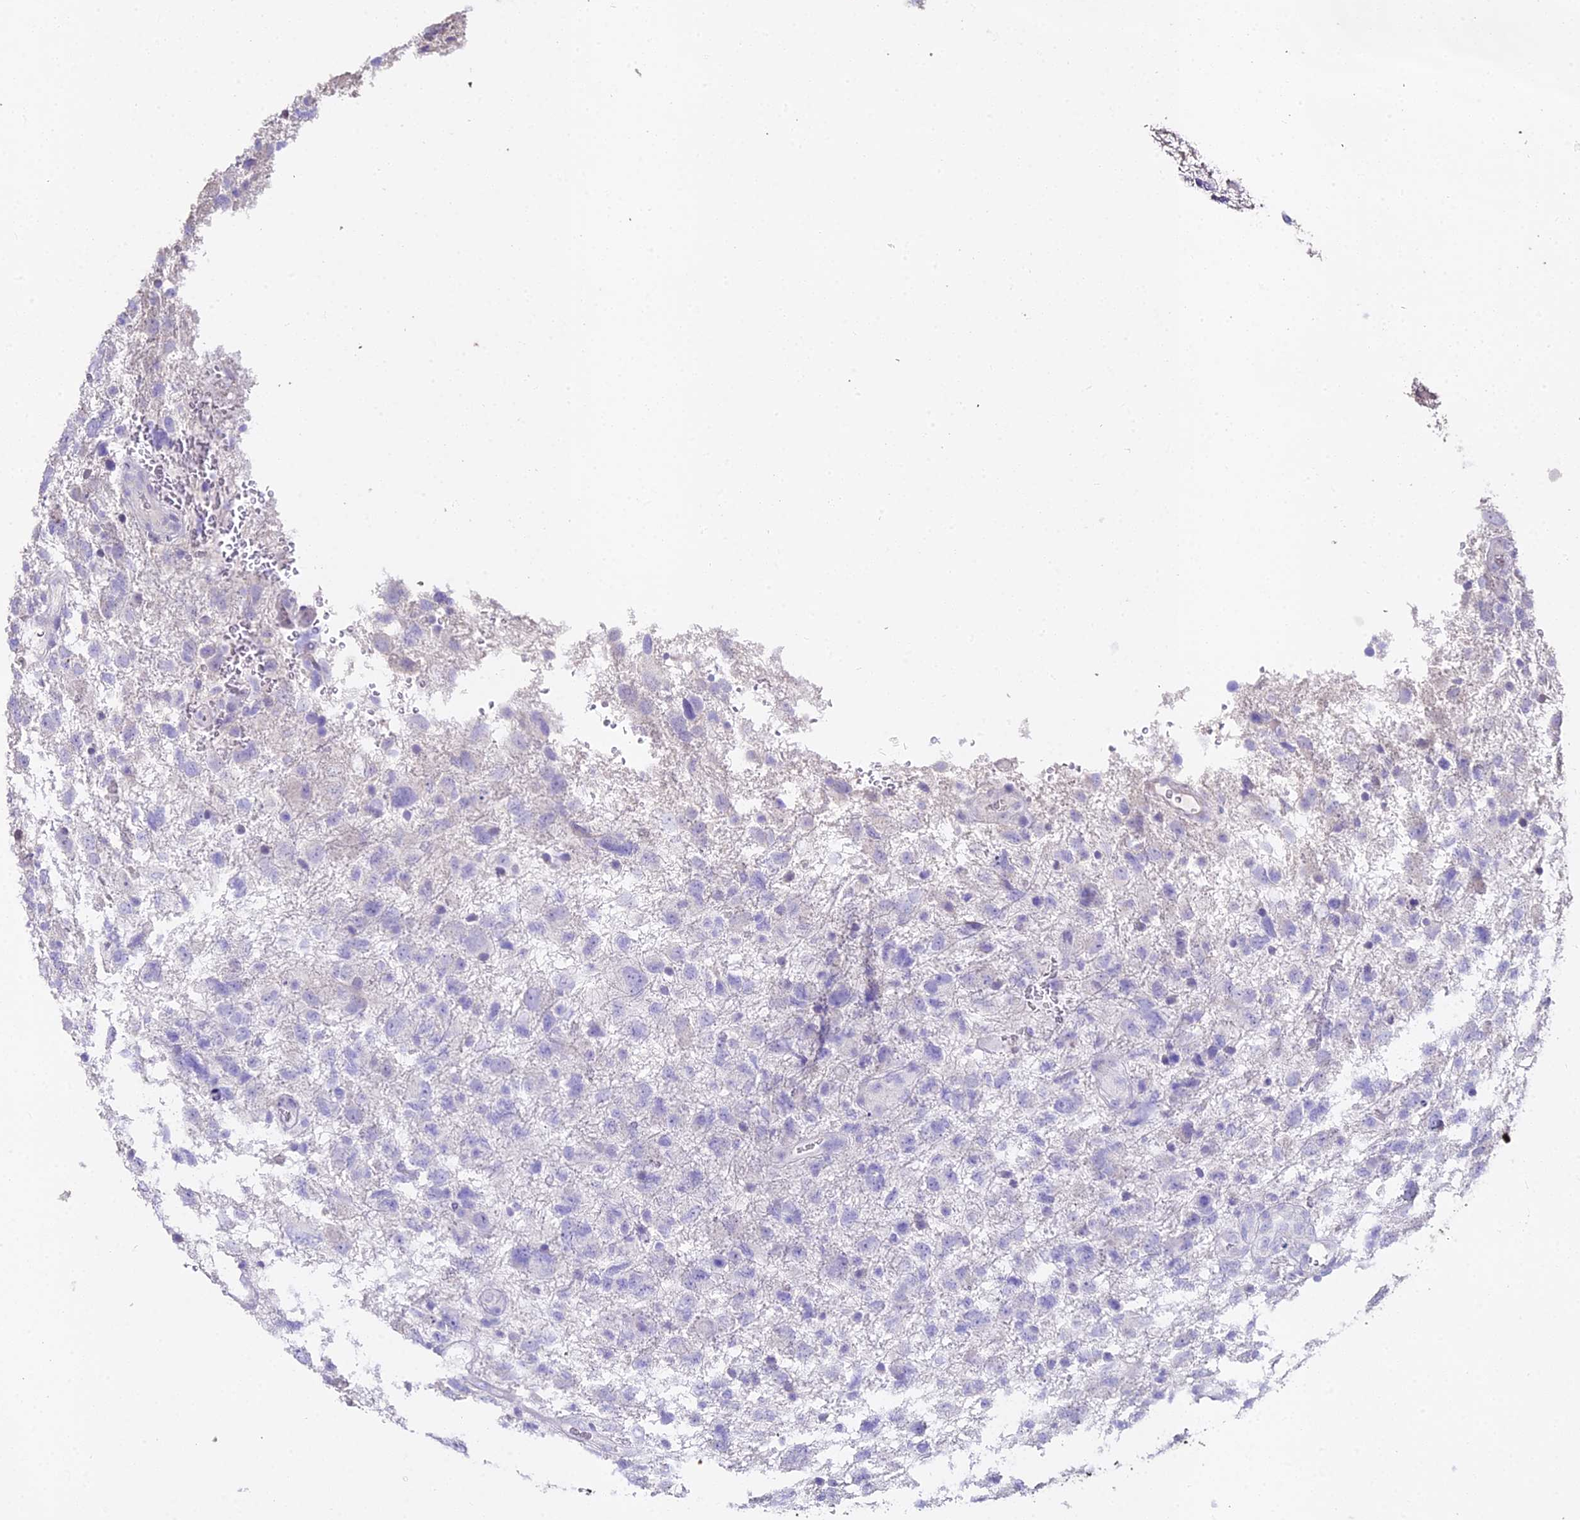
{"staining": {"intensity": "negative", "quantity": "none", "location": "none"}, "tissue": "glioma", "cell_type": "Tumor cells", "image_type": "cancer", "snomed": [{"axis": "morphology", "description": "Glioma, malignant, High grade"}, {"axis": "topography", "description": "Brain"}], "caption": "Immunohistochemistry (IHC) of glioma exhibits no expression in tumor cells.", "gene": "GLYAT", "patient": {"sex": "male", "age": 61}}